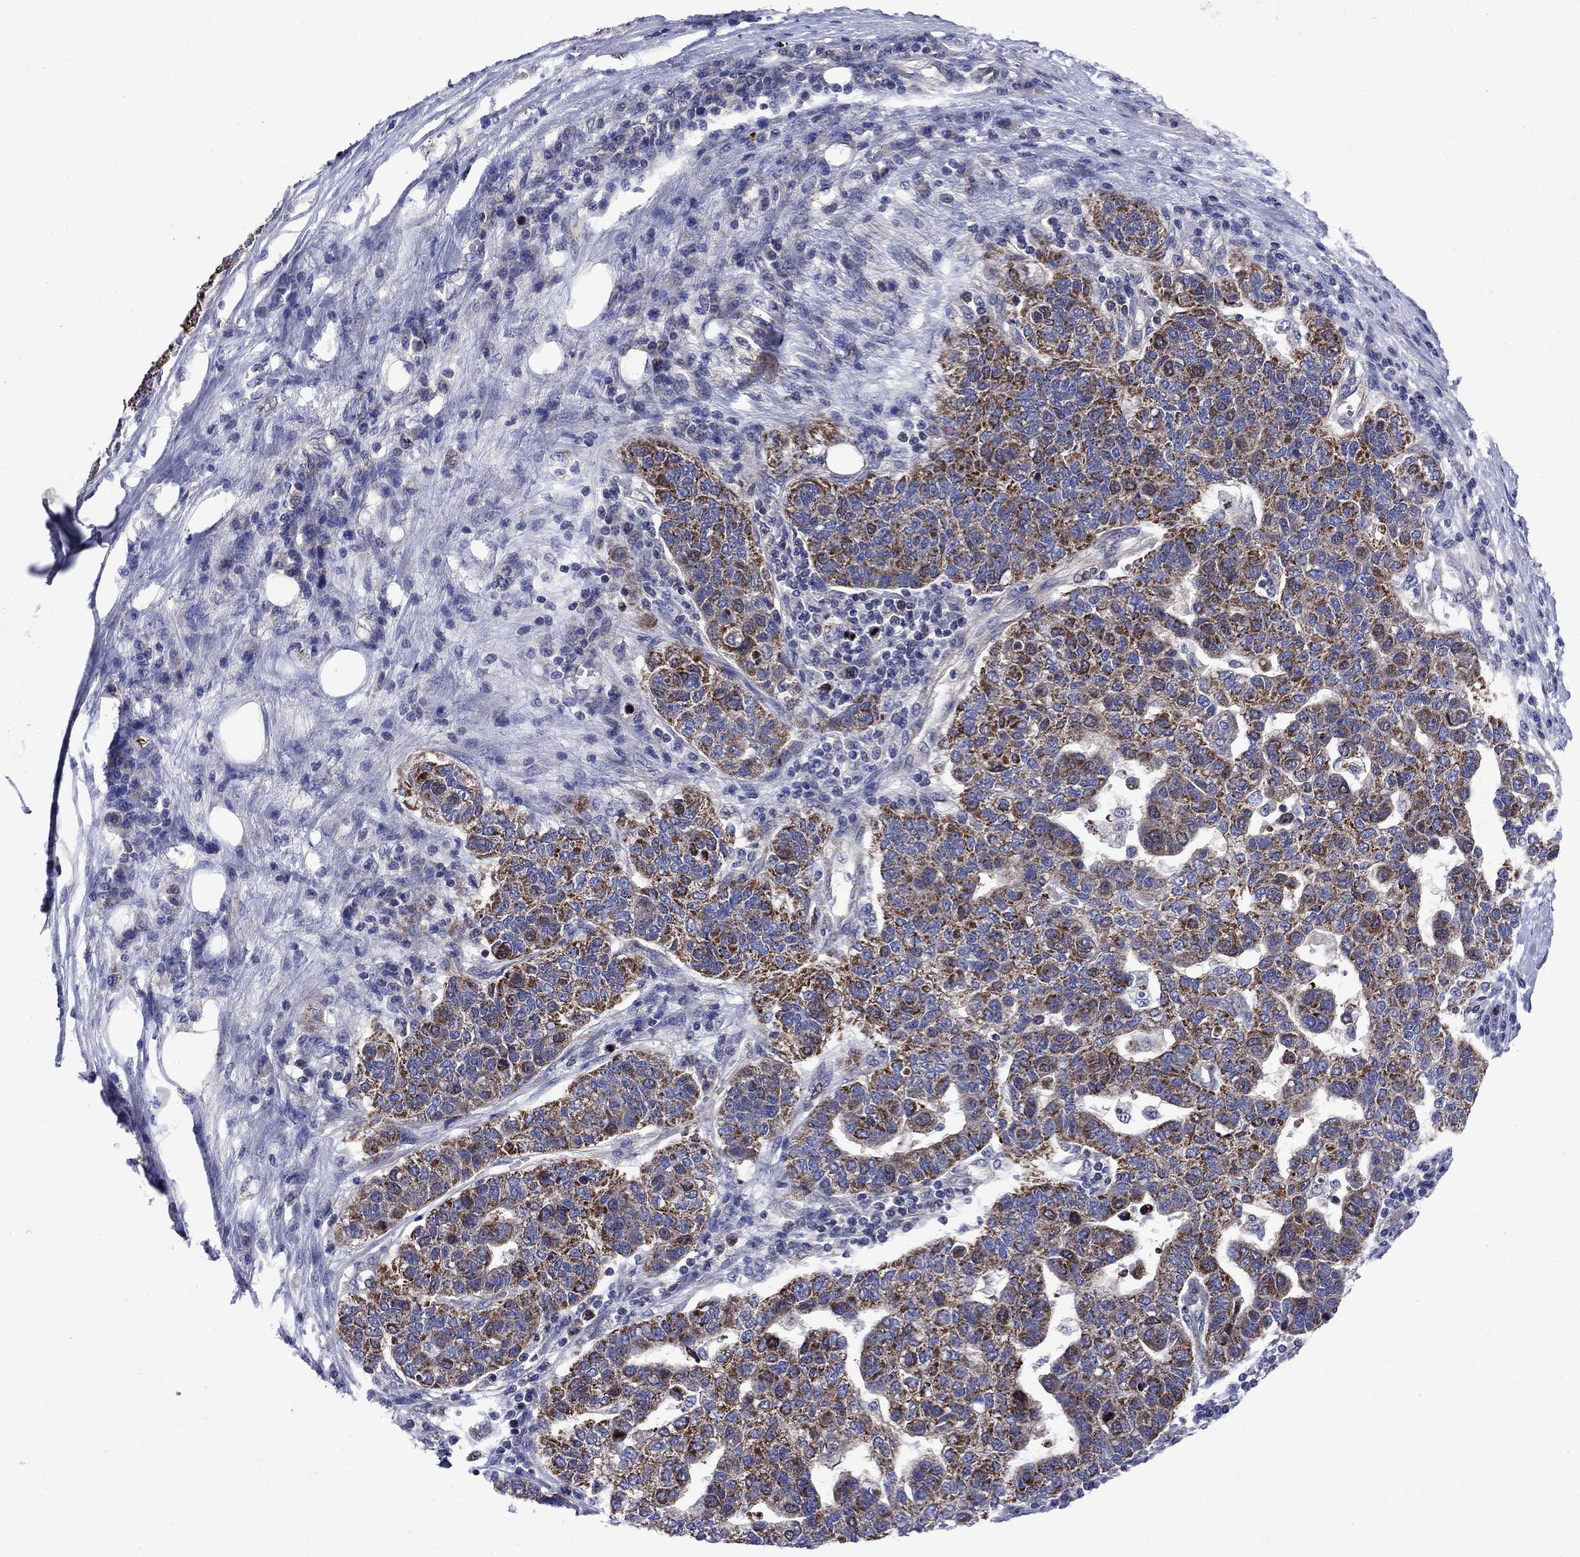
{"staining": {"intensity": "strong", "quantity": ">75%", "location": "cytoplasmic/membranous"}, "tissue": "pancreatic cancer", "cell_type": "Tumor cells", "image_type": "cancer", "snomed": [{"axis": "morphology", "description": "Adenocarcinoma, NOS"}, {"axis": "topography", "description": "Pancreas"}], "caption": "A histopathology image showing strong cytoplasmic/membranous positivity in about >75% of tumor cells in pancreatic adenocarcinoma, as visualized by brown immunohistochemical staining.", "gene": "KIF22", "patient": {"sex": "female", "age": 61}}